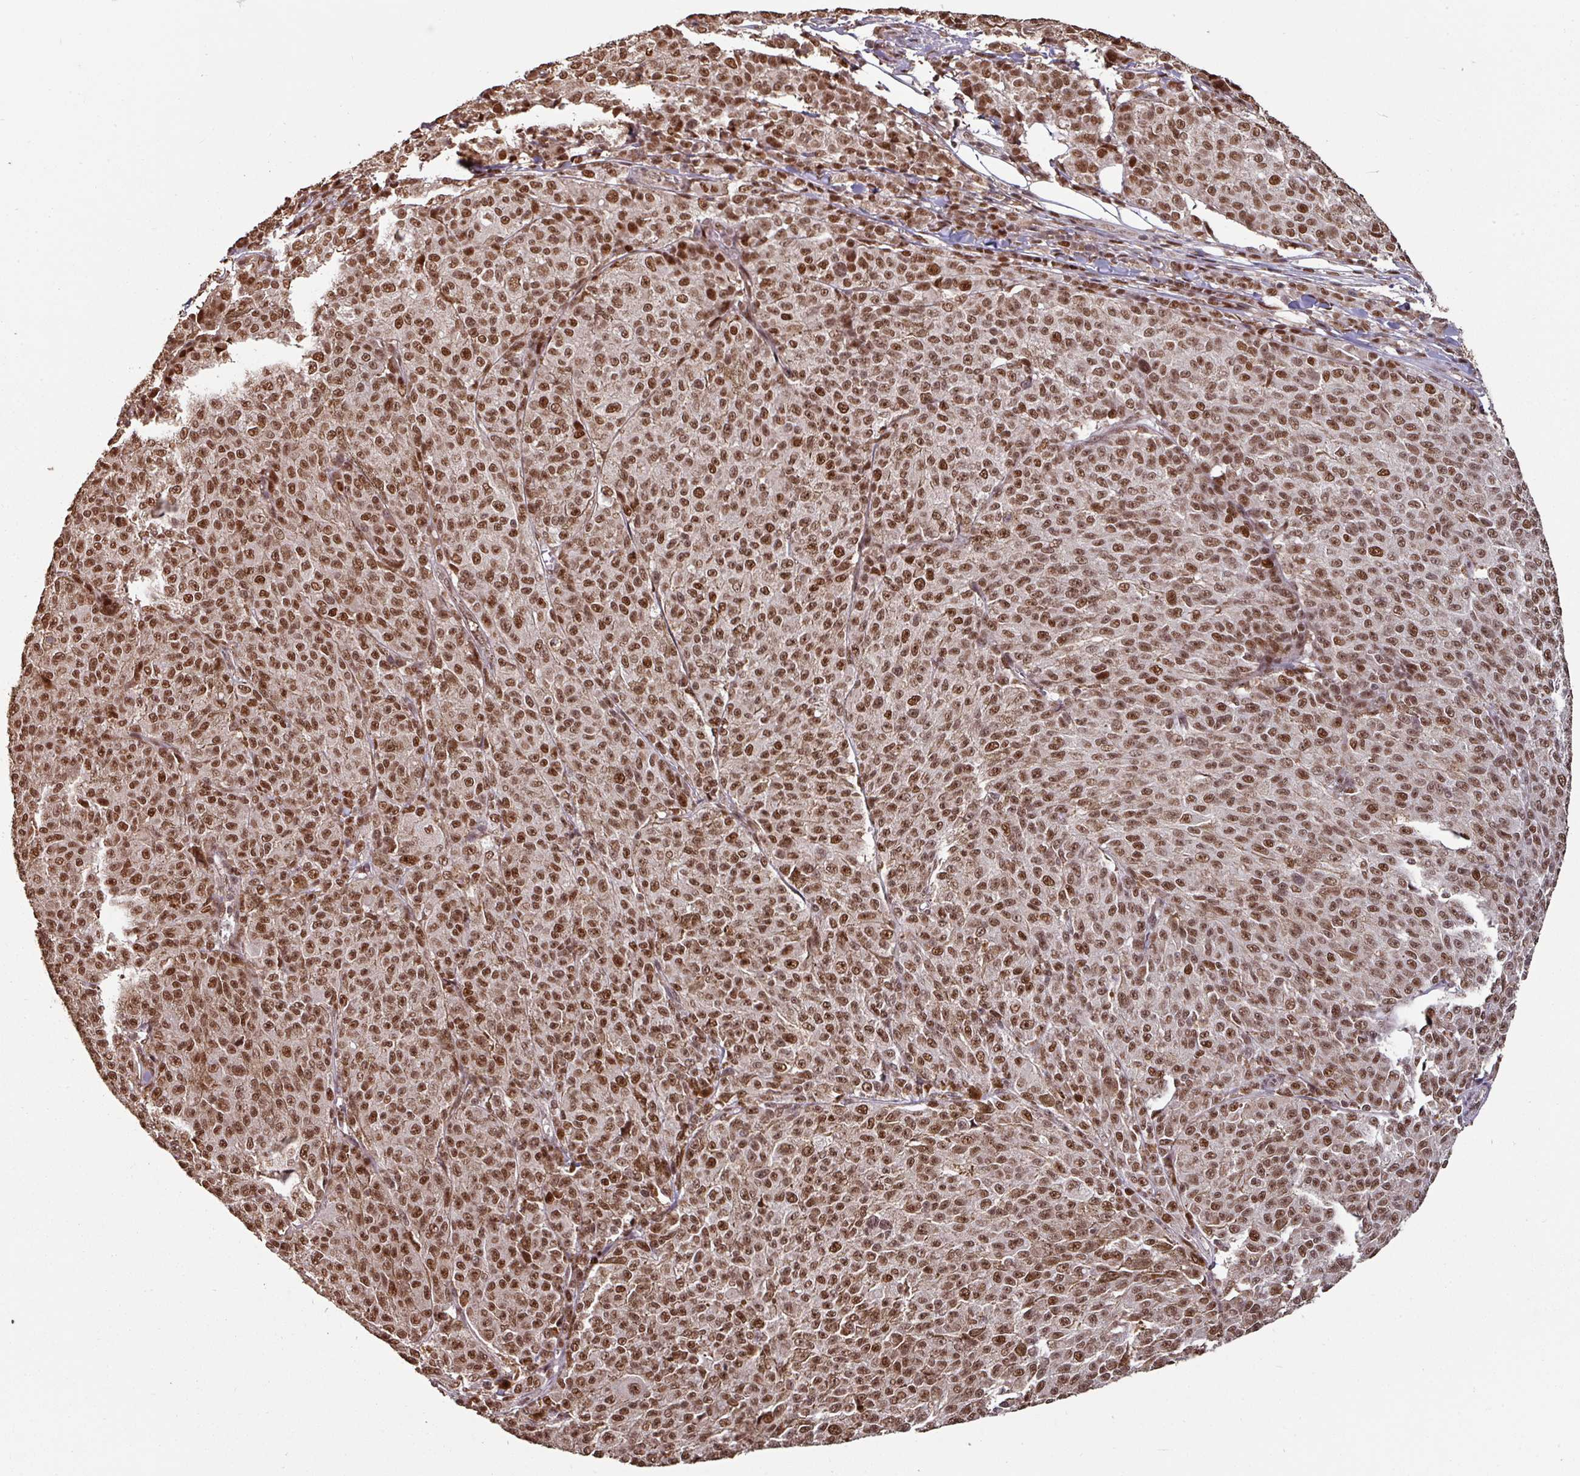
{"staining": {"intensity": "moderate", "quantity": ">75%", "location": "nuclear"}, "tissue": "melanoma", "cell_type": "Tumor cells", "image_type": "cancer", "snomed": [{"axis": "morphology", "description": "Malignant melanoma, NOS"}, {"axis": "topography", "description": "Skin"}], "caption": "Malignant melanoma stained with DAB immunohistochemistry demonstrates medium levels of moderate nuclear expression in approximately >75% of tumor cells. Nuclei are stained in blue.", "gene": "POLD1", "patient": {"sex": "female", "age": 52}}